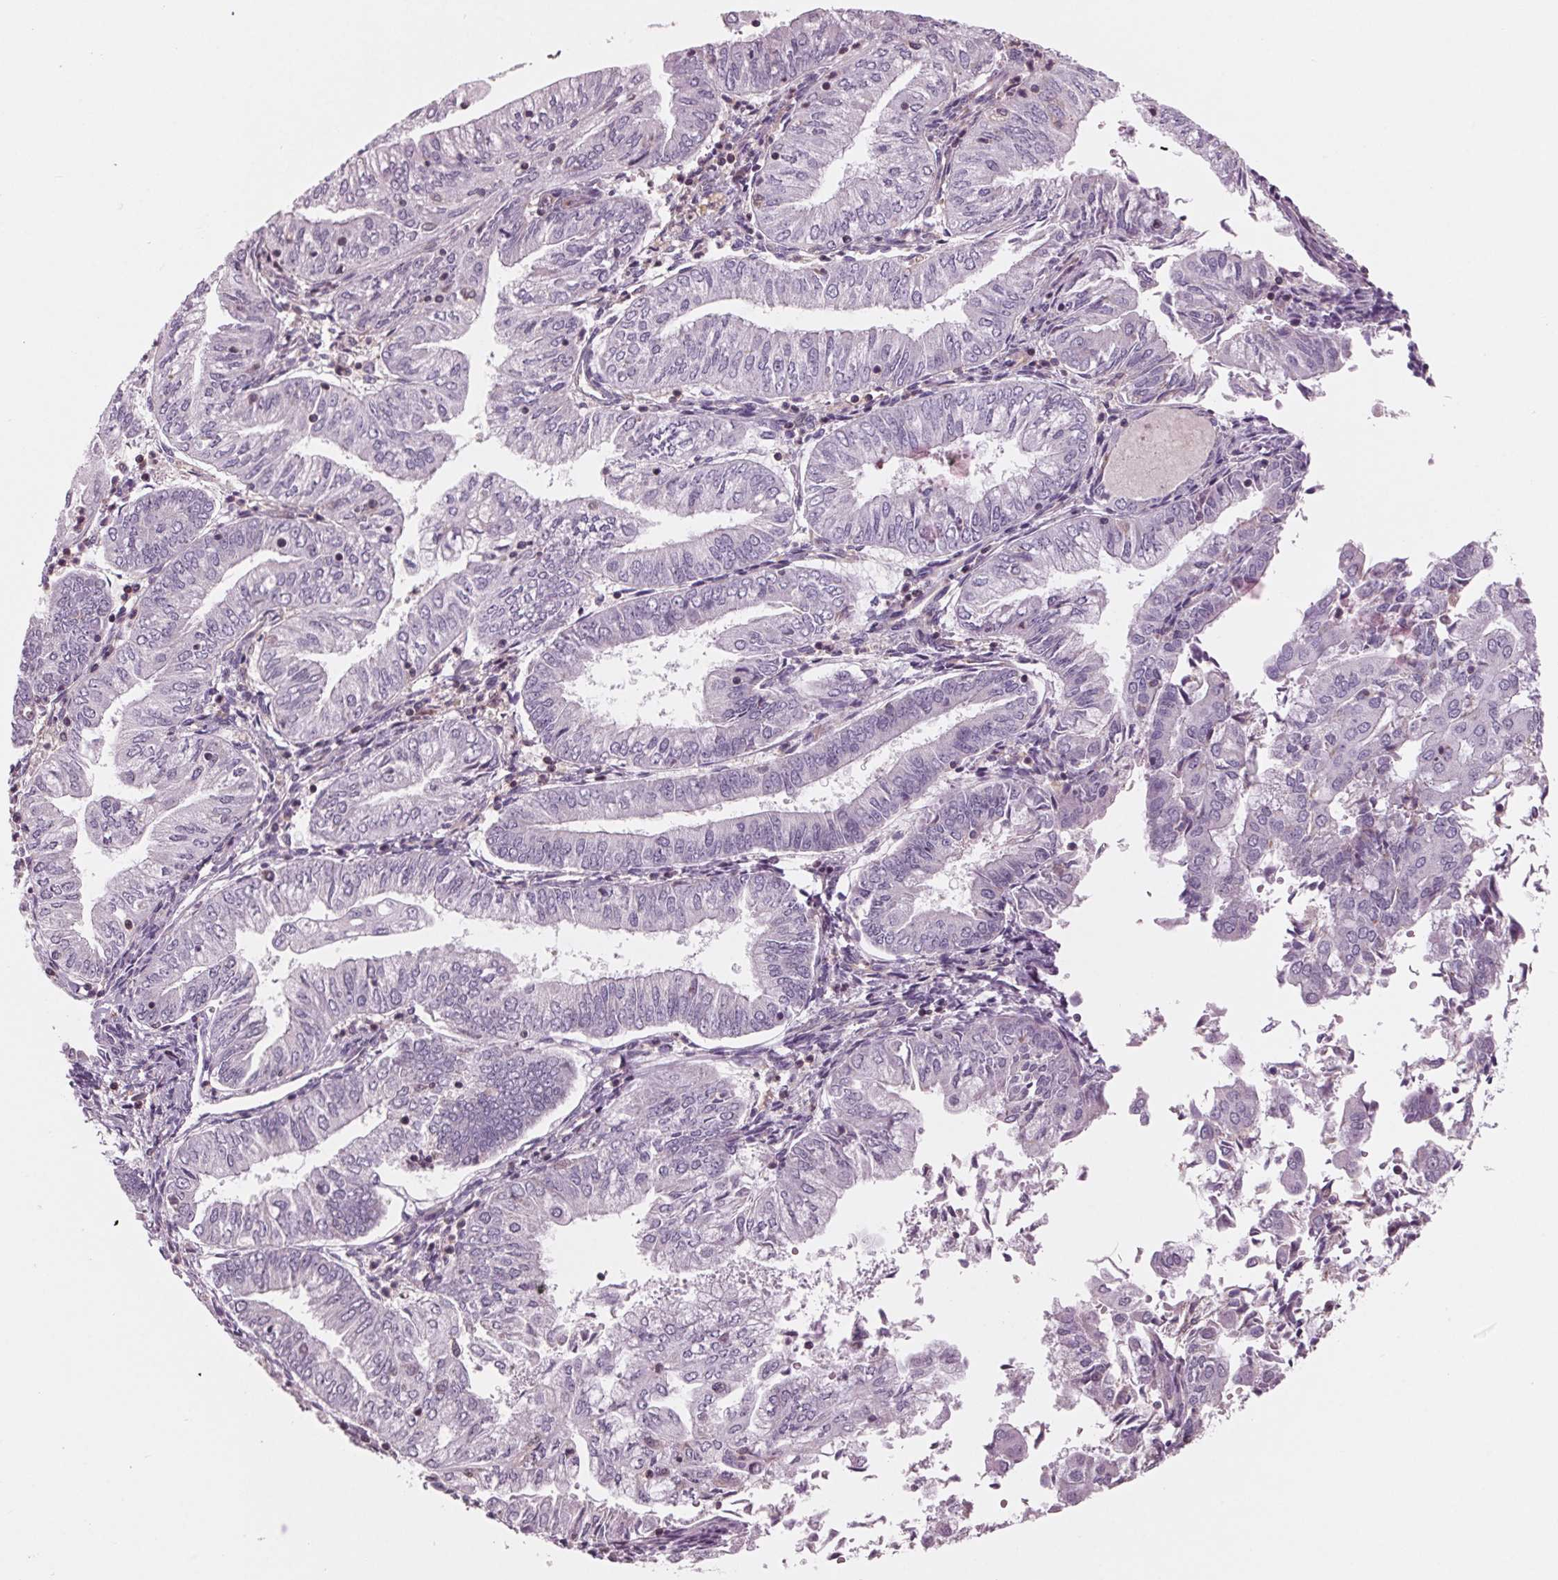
{"staining": {"intensity": "negative", "quantity": "none", "location": "none"}, "tissue": "endometrial cancer", "cell_type": "Tumor cells", "image_type": "cancer", "snomed": [{"axis": "morphology", "description": "Adenocarcinoma, NOS"}, {"axis": "topography", "description": "Endometrium"}], "caption": "Immunohistochemistry (IHC) image of human endometrial cancer stained for a protein (brown), which reveals no staining in tumor cells.", "gene": "ARHGAP25", "patient": {"sex": "female", "age": 55}}